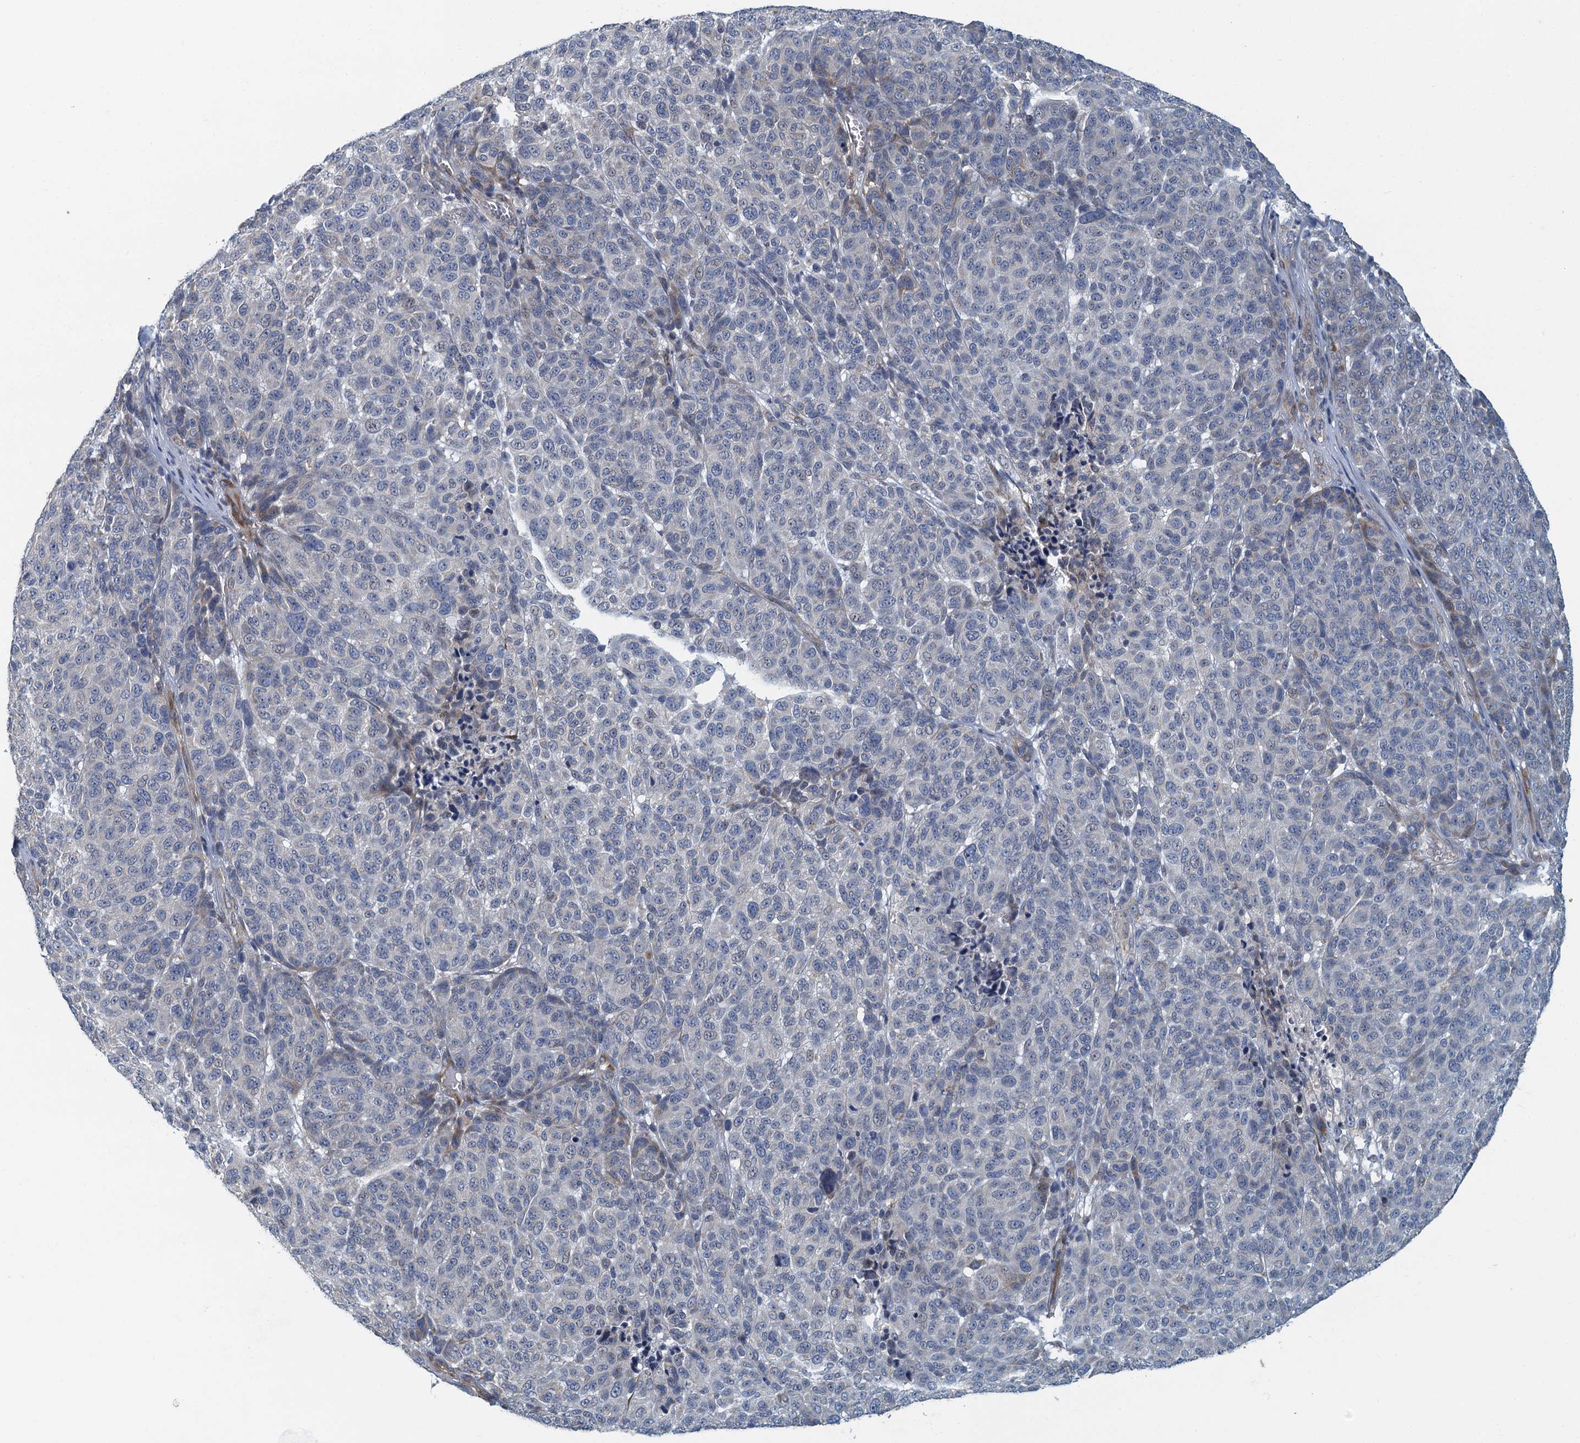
{"staining": {"intensity": "weak", "quantity": "<25%", "location": "cytoplasmic/membranous"}, "tissue": "melanoma", "cell_type": "Tumor cells", "image_type": "cancer", "snomed": [{"axis": "morphology", "description": "Malignant melanoma, NOS"}, {"axis": "topography", "description": "Skin"}], "caption": "This micrograph is of malignant melanoma stained with immunohistochemistry to label a protein in brown with the nuclei are counter-stained blue. There is no staining in tumor cells.", "gene": "ALG2", "patient": {"sex": "male", "age": 49}}